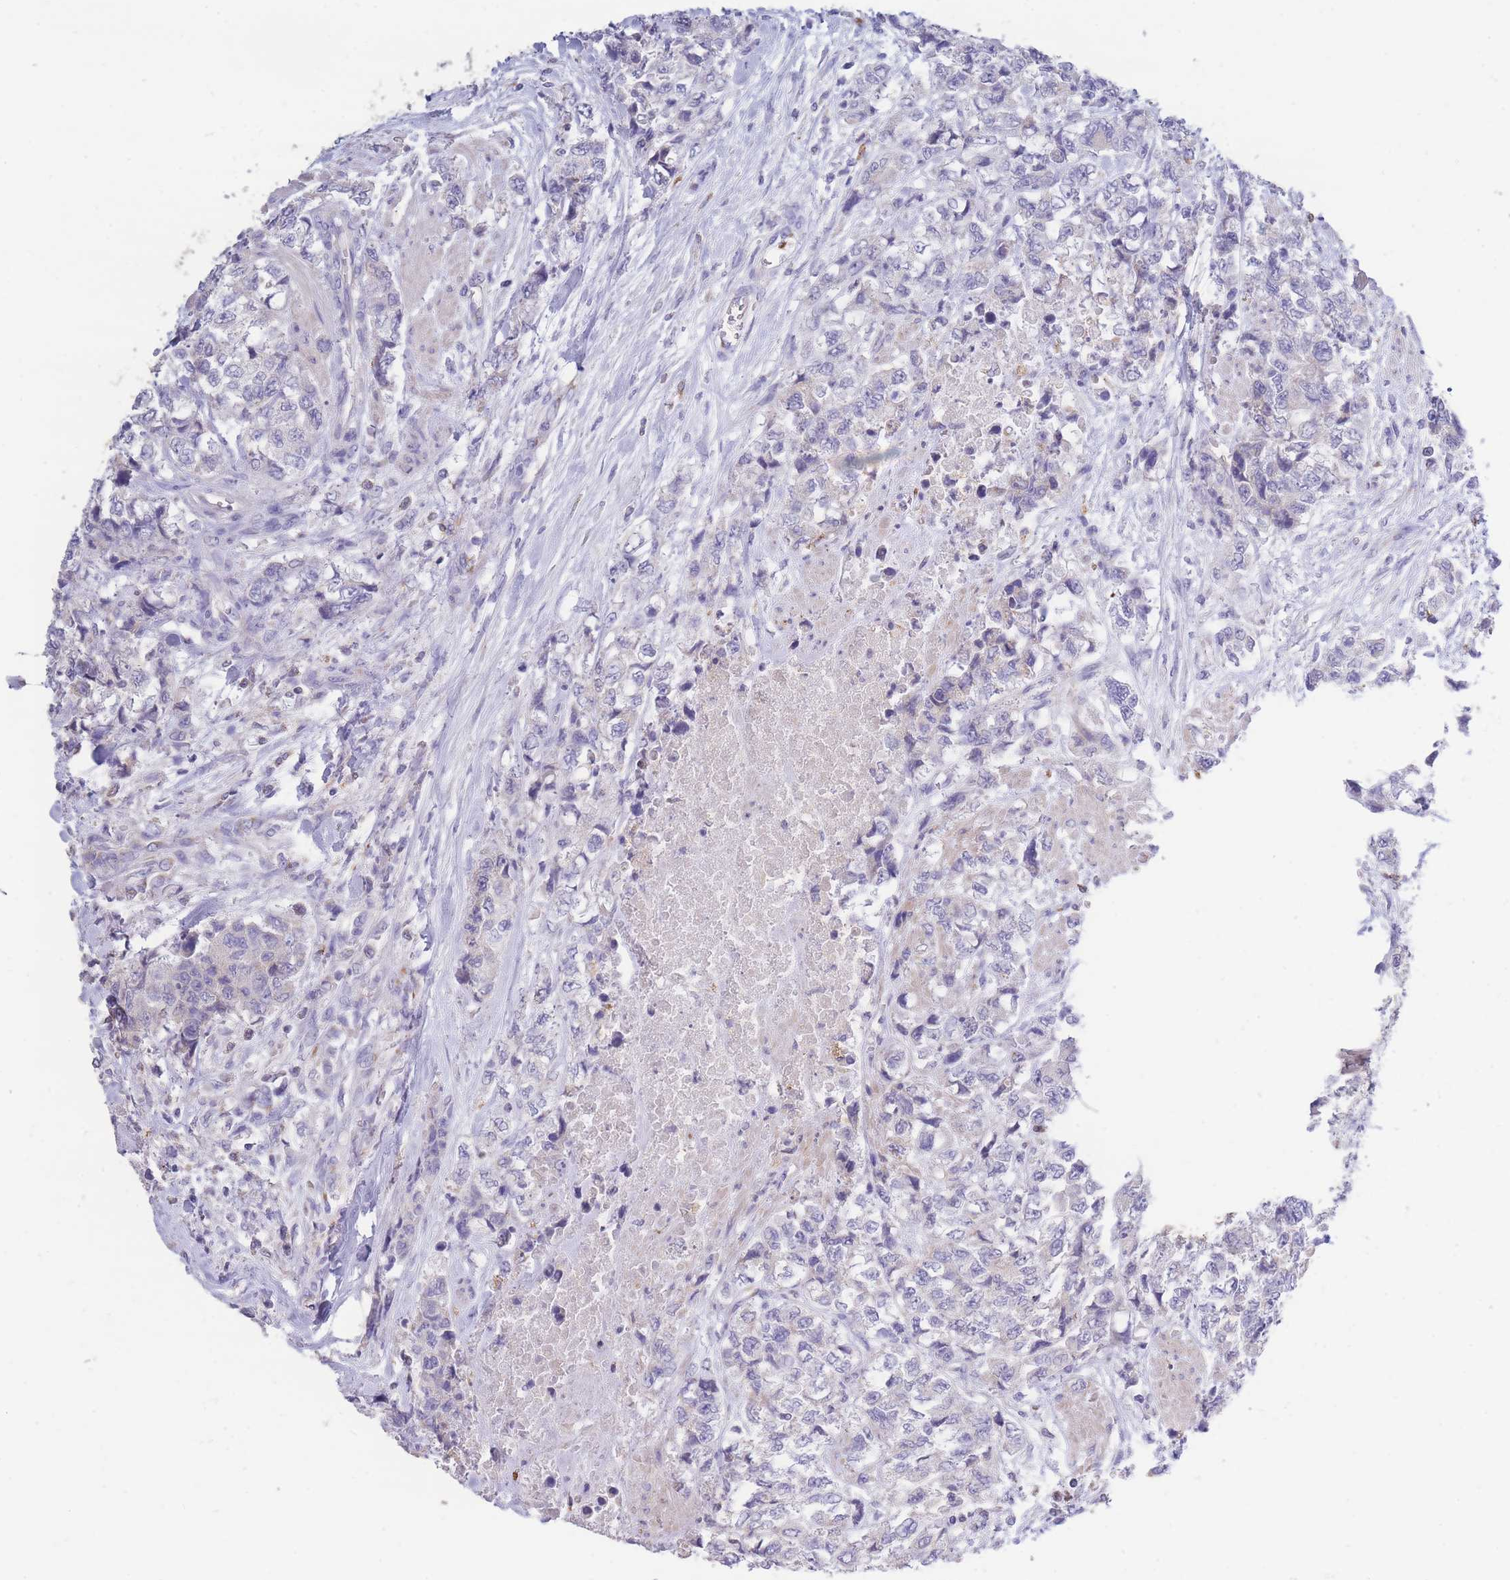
{"staining": {"intensity": "negative", "quantity": "none", "location": "none"}, "tissue": "urothelial cancer", "cell_type": "Tumor cells", "image_type": "cancer", "snomed": [{"axis": "morphology", "description": "Urothelial carcinoma, High grade"}, {"axis": "topography", "description": "Urinary bladder"}], "caption": "DAB immunohistochemical staining of urothelial carcinoma (high-grade) reveals no significant staining in tumor cells.", "gene": "CENPM", "patient": {"sex": "female", "age": 78}}